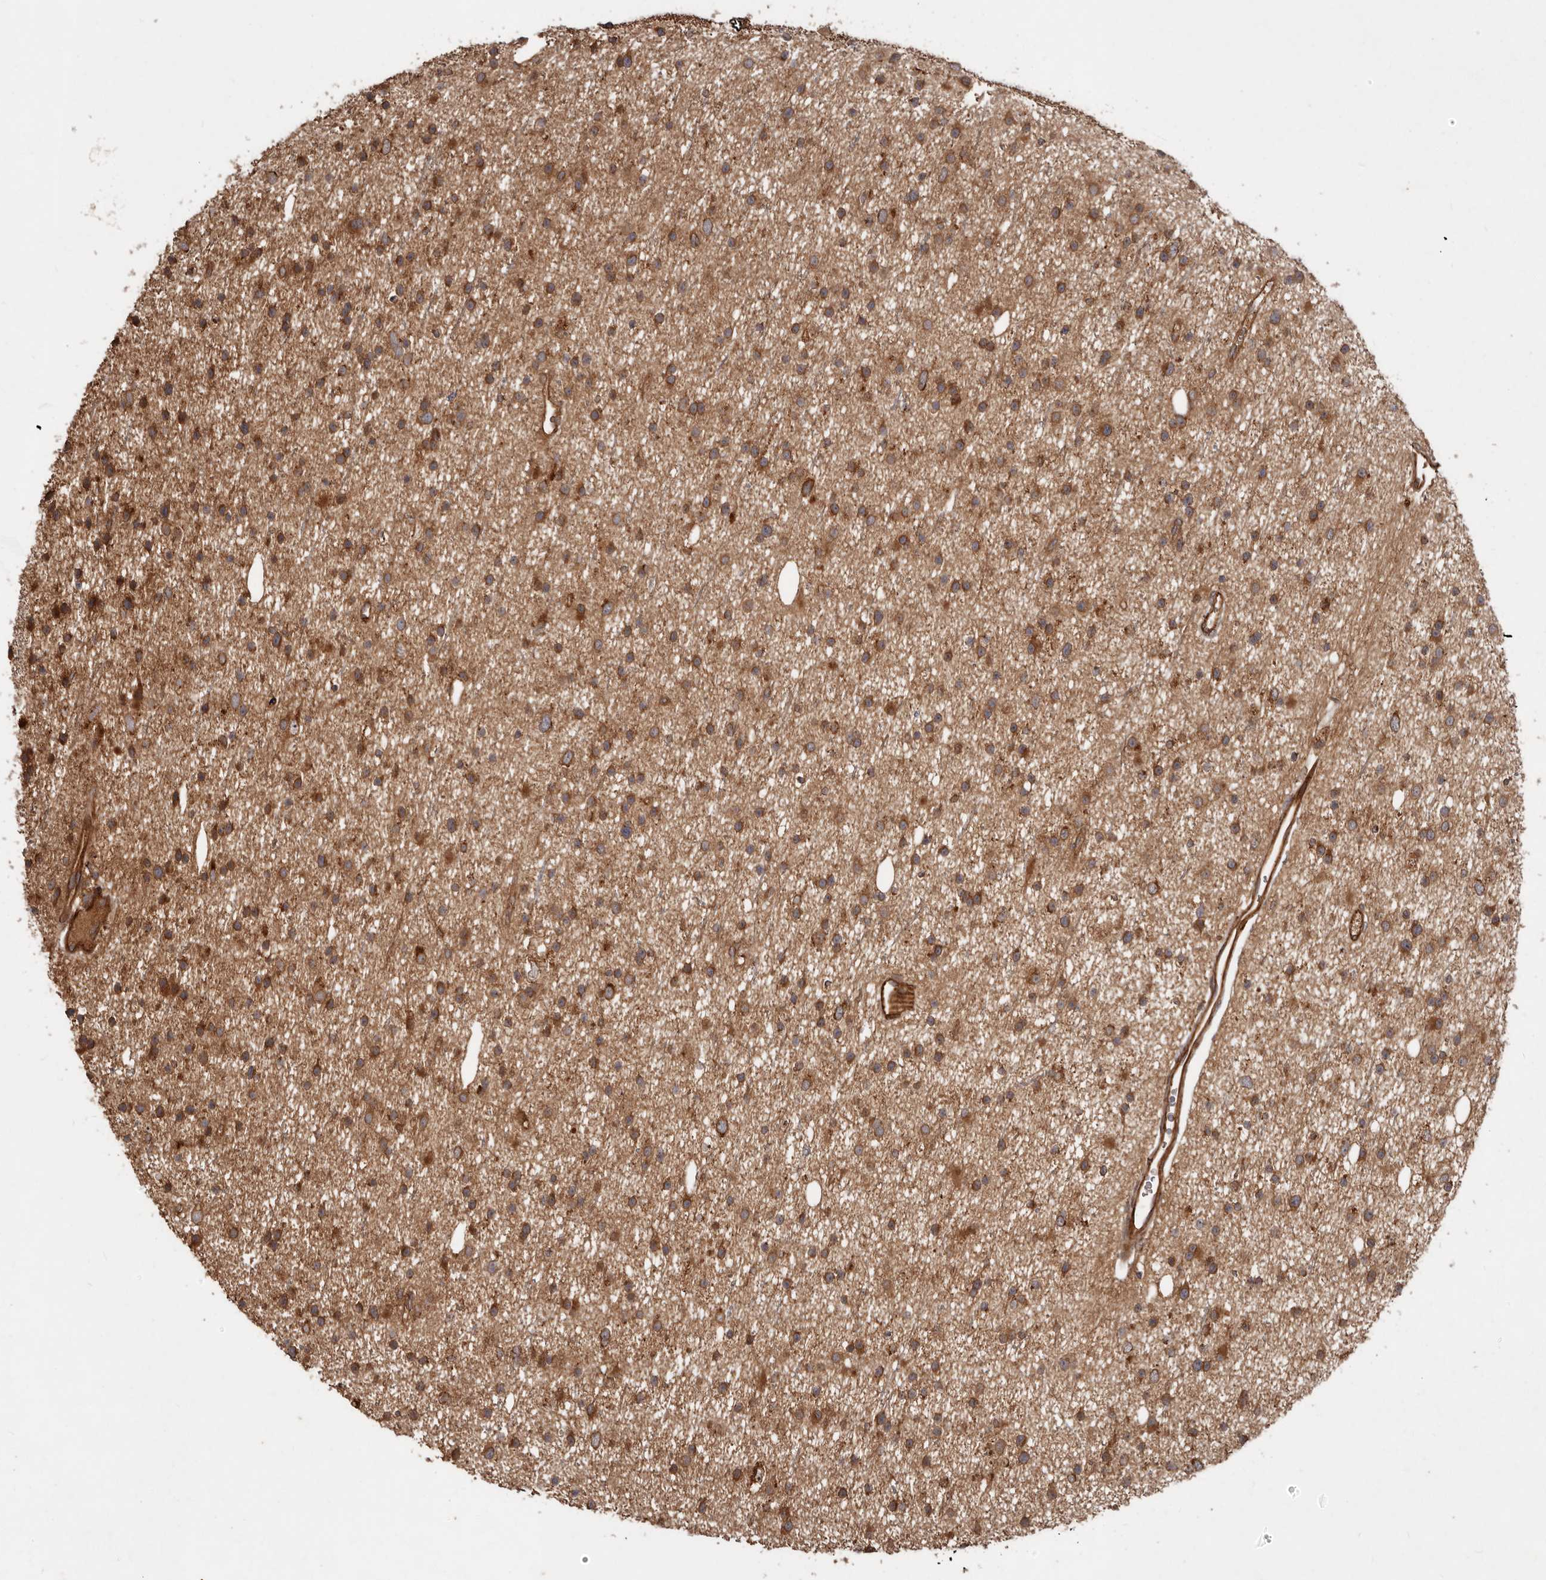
{"staining": {"intensity": "moderate", "quantity": ">75%", "location": "cytoplasmic/membranous,nuclear"}, "tissue": "glioma", "cell_type": "Tumor cells", "image_type": "cancer", "snomed": [{"axis": "morphology", "description": "Glioma, malignant, Low grade"}, {"axis": "topography", "description": "Cerebral cortex"}], "caption": "A medium amount of moderate cytoplasmic/membranous and nuclear positivity is appreciated in approximately >75% of tumor cells in low-grade glioma (malignant) tissue.", "gene": "STK36", "patient": {"sex": "female", "age": 39}}